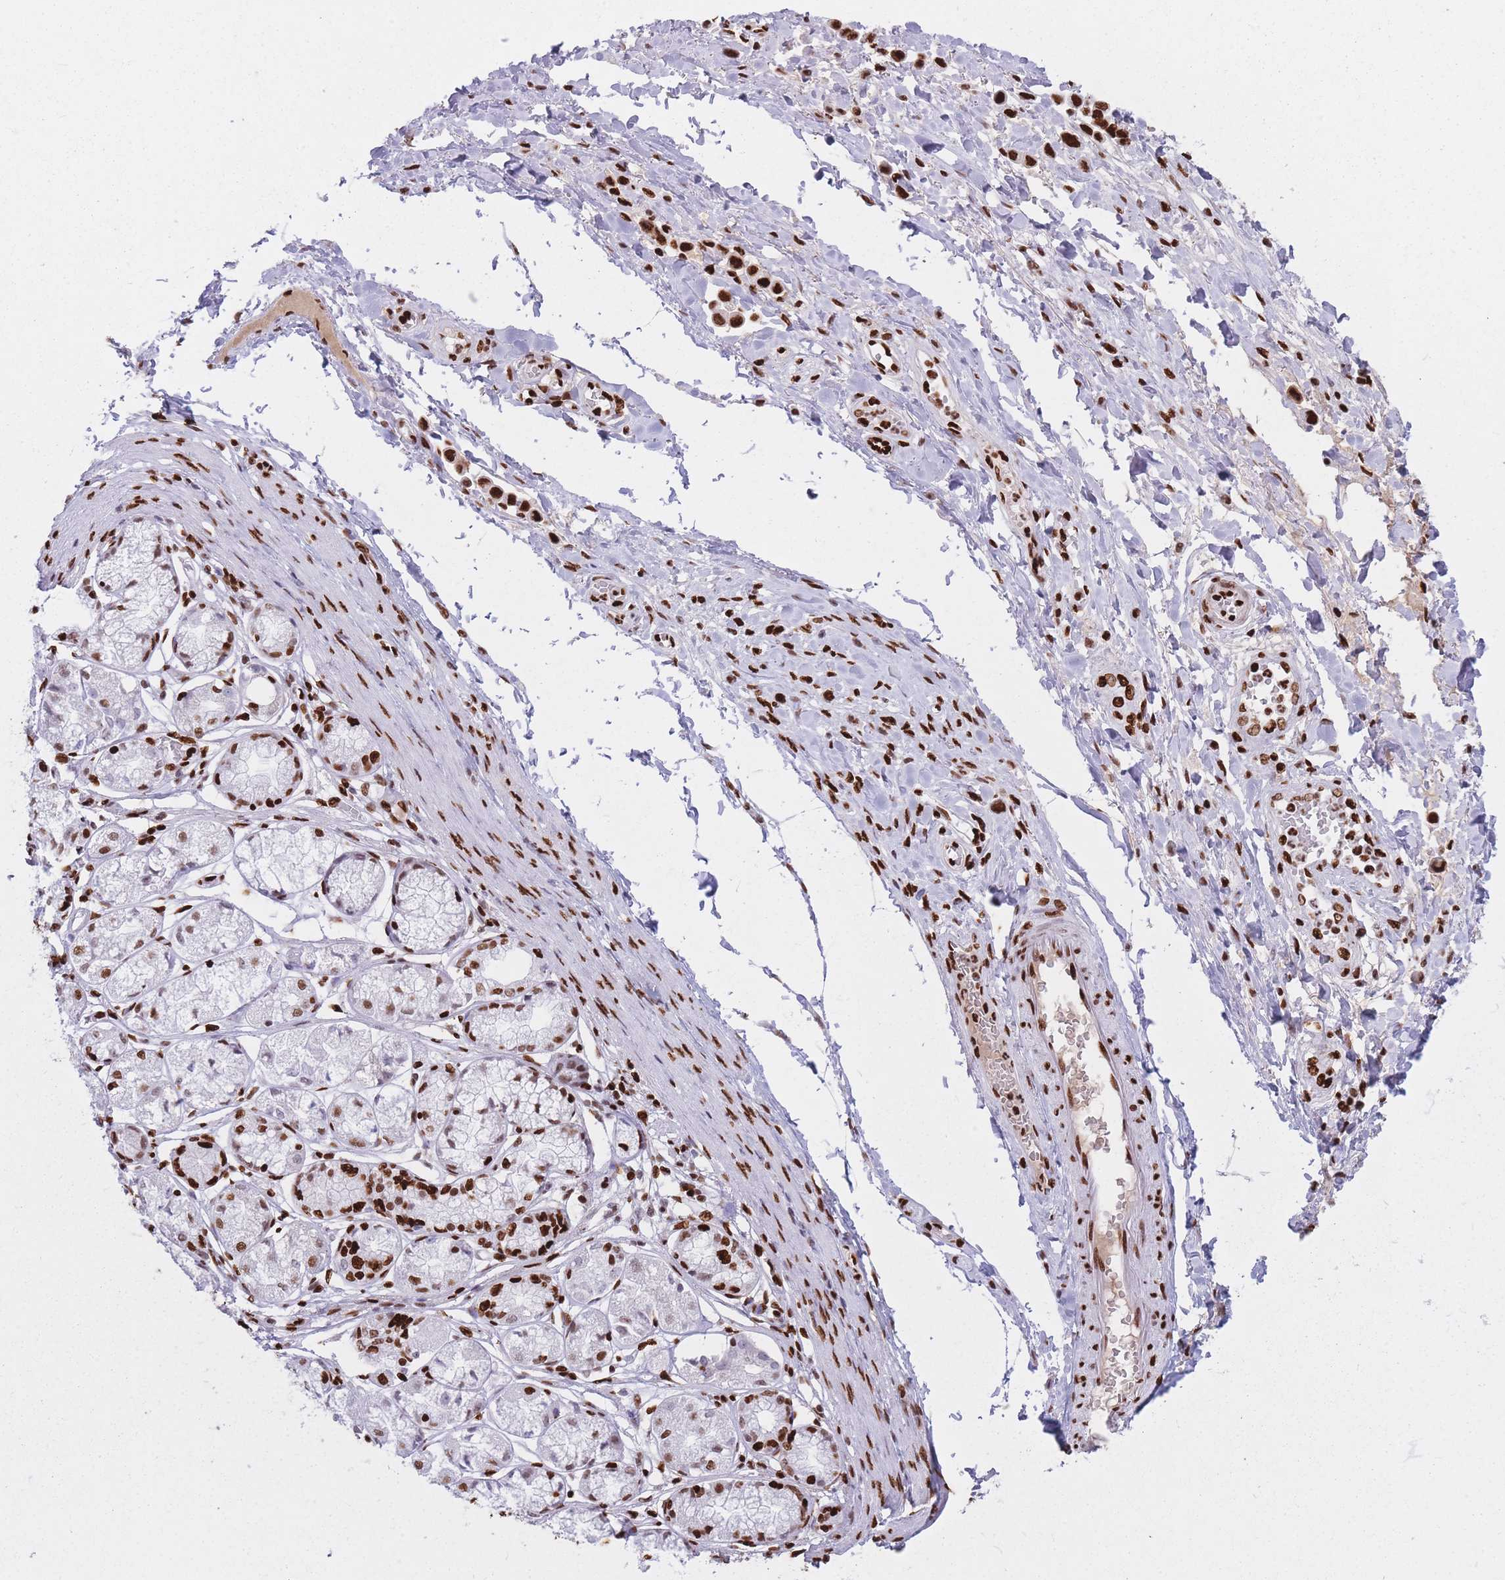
{"staining": {"intensity": "strong", "quantity": ">75%", "location": "nuclear"}, "tissue": "stomach cancer", "cell_type": "Tumor cells", "image_type": "cancer", "snomed": [{"axis": "morphology", "description": "Adenocarcinoma, NOS"}, {"axis": "topography", "description": "Stomach"}], "caption": "Tumor cells display strong nuclear positivity in approximately >75% of cells in adenocarcinoma (stomach).", "gene": "HNRNPUL1", "patient": {"sex": "female", "age": 65}}